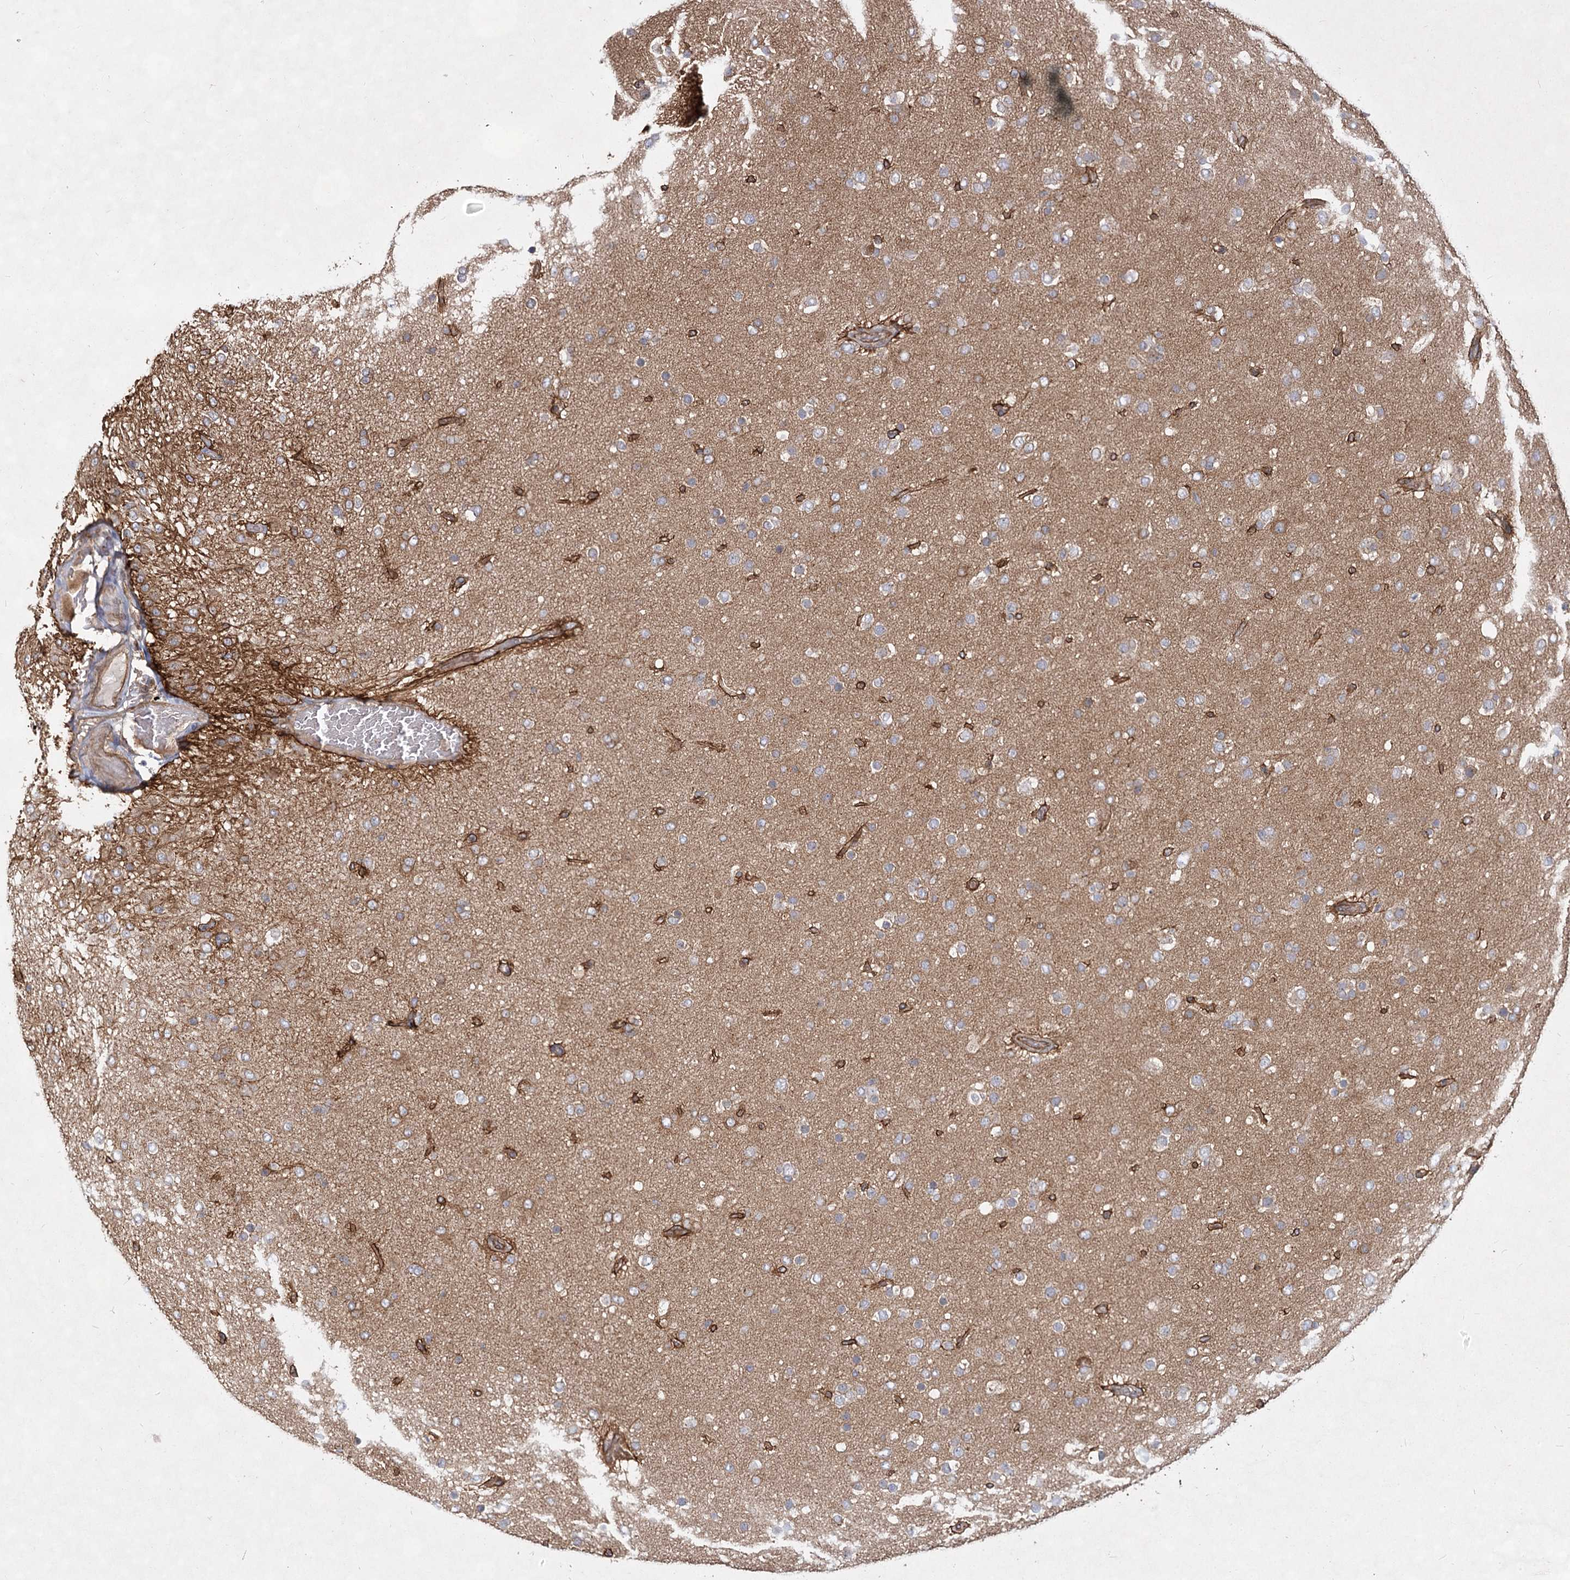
{"staining": {"intensity": "negative", "quantity": "none", "location": "none"}, "tissue": "glioma", "cell_type": "Tumor cells", "image_type": "cancer", "snomed": [{"axis": "morphology", "description": "Glioma, malignant, Low grade"}, {"axis": "topography", "description": "Brain"}], "caption": "Human malignant glioma (low-grade) stained for a protein using IHC displays no positivity in tumor cells.", "gene": "IQSEC1", "patient": {"sex": "male", "age": 65}}